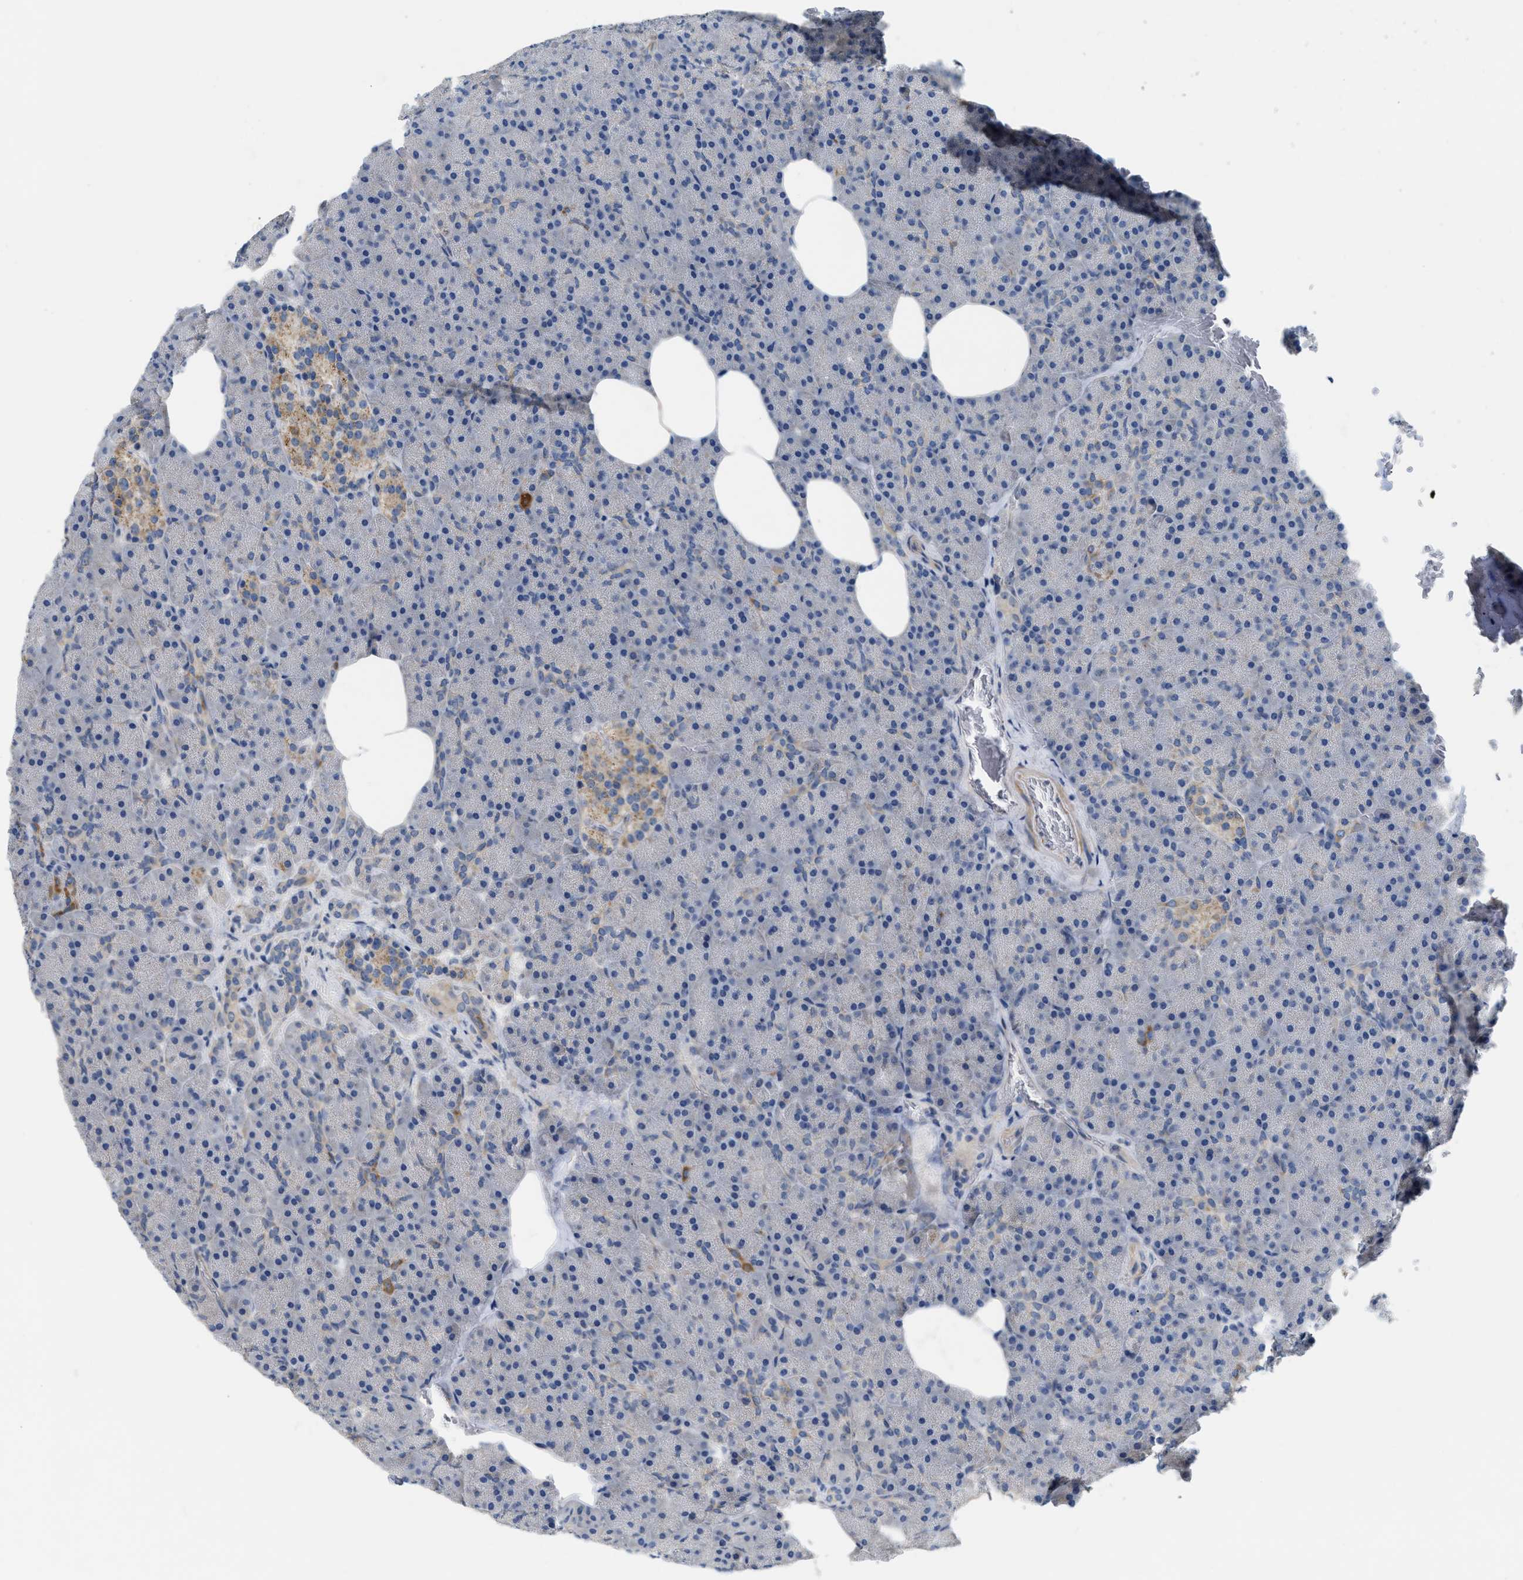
{"staining": {"intensity": "moderate", "quantity": "<25%", "location": "cytoplasmic/membranous"}, "tissue": "pancreas", "cell_type": "Exocrine glandular cells", "image_type": "normal", "snomed": [{"axis": "morphology", "description": "Normal tissue, NOS"}, {"axis": "topography", "description": "Pancreas"}], "caption": "Pancreas stained with DAB (3,3'-diaminobenzidine) immunohistochemistry (IHC) demonstrates low levels of moderate cytoplasmic/membranous staining in about <25% of exocrine glandular cells. The protein is stained brown, and the nuclei are stained in blue (DAB (3,3'-diaminobenzidine) IHC with brightfield microscopy, high magnification).", "gene": "DHX58", "patient": {"sex": "female", "age": 35}}